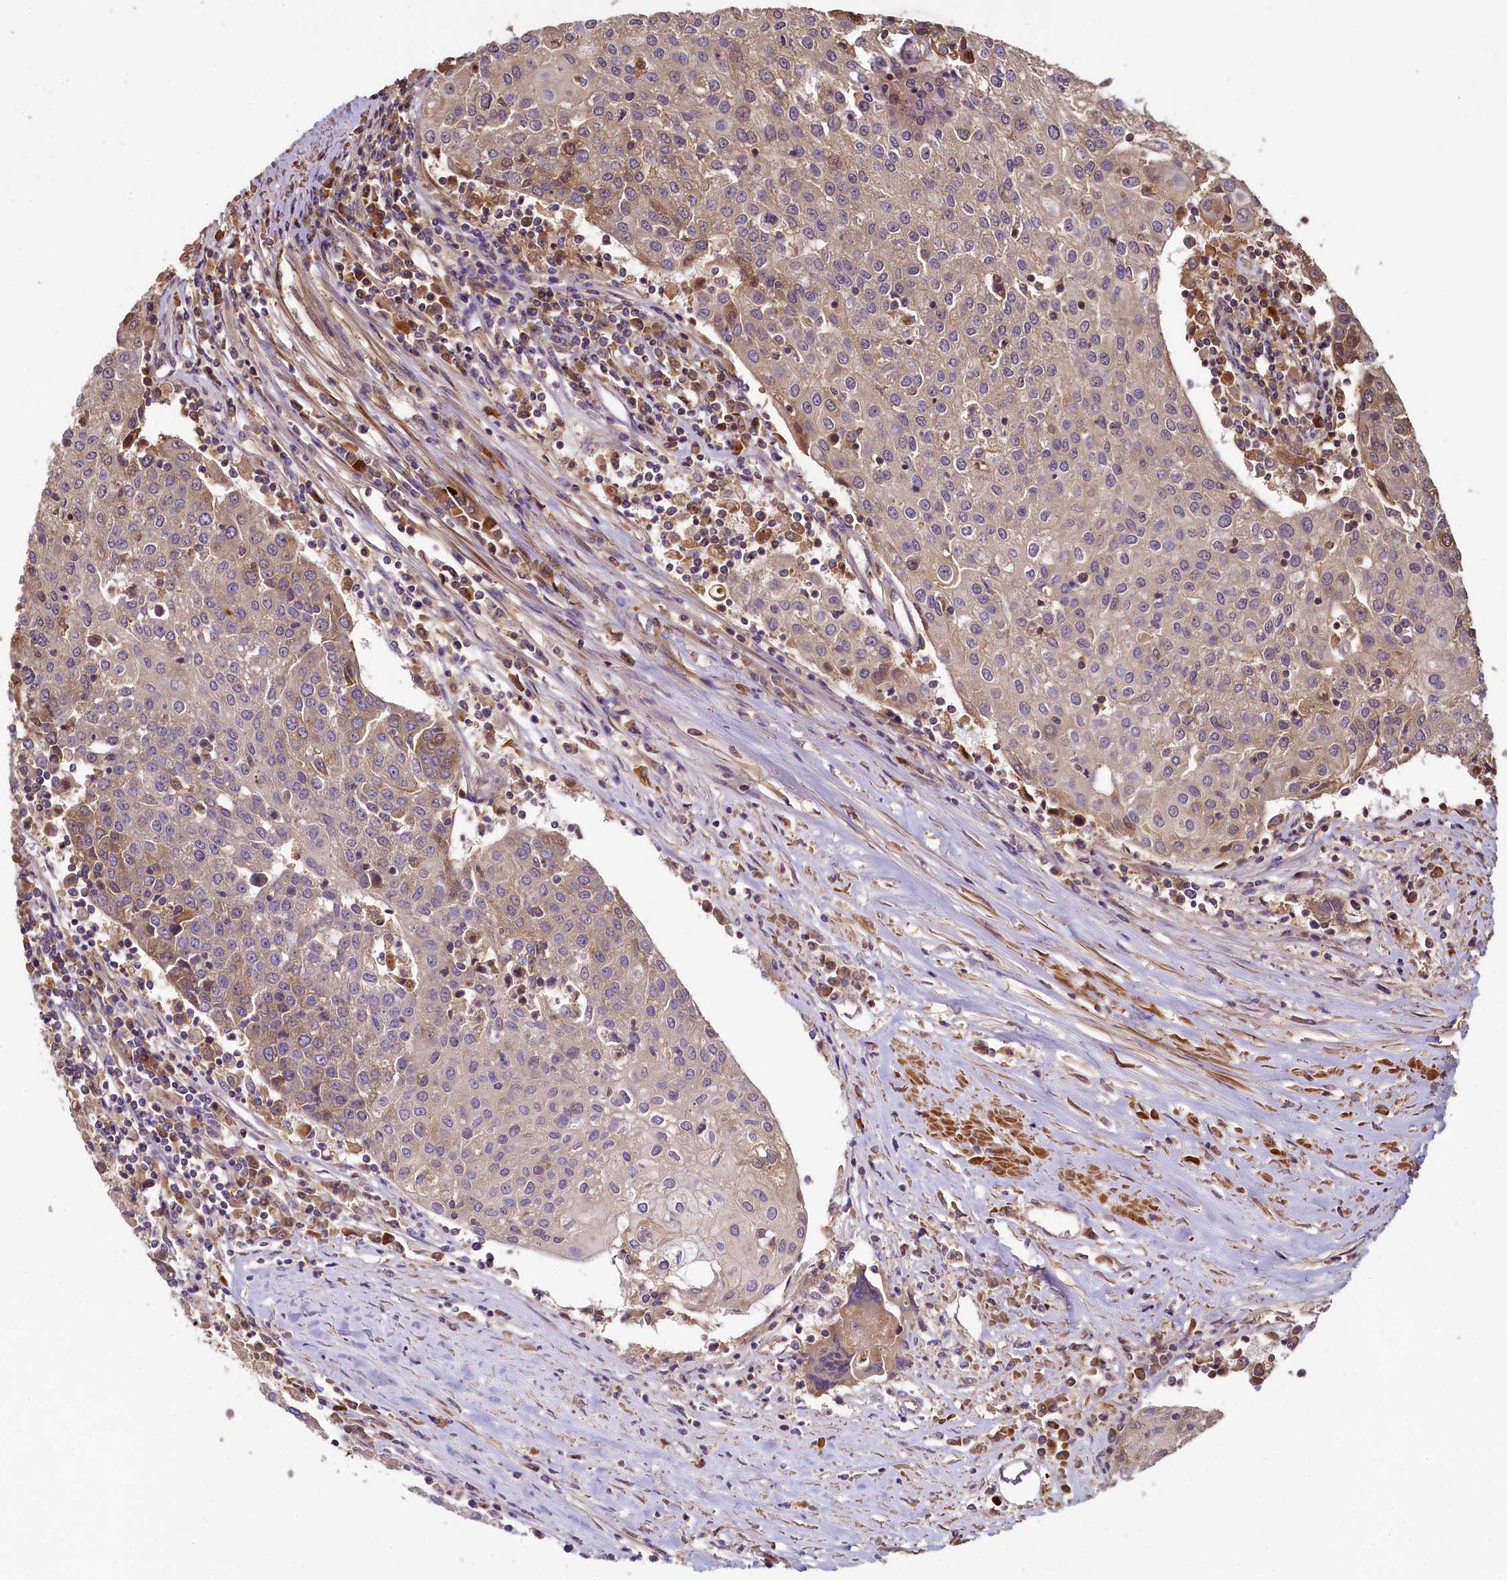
{"staining": {"intensity": "weak", "quantity": "25%-75%", "location": "cytoplasmic/membranous"}, "tissue": "urothelial cancer", "cell_type": "Tumor cells", "image_type": "cancer", "snomed": [{"axis": "morphology", "description": "Urothelial carcinoma, High grade"}, {"axis": "topography", "description": "Urinary bladder"}], "caption": "Human urothelial cancer stained for a protein (brown) displays weak cytoplasmic/membranous positive positivity in about 25%-75% of tumor cells.", "gene": "NUDT6", "patient": {"sex": "female", "age": 85}}